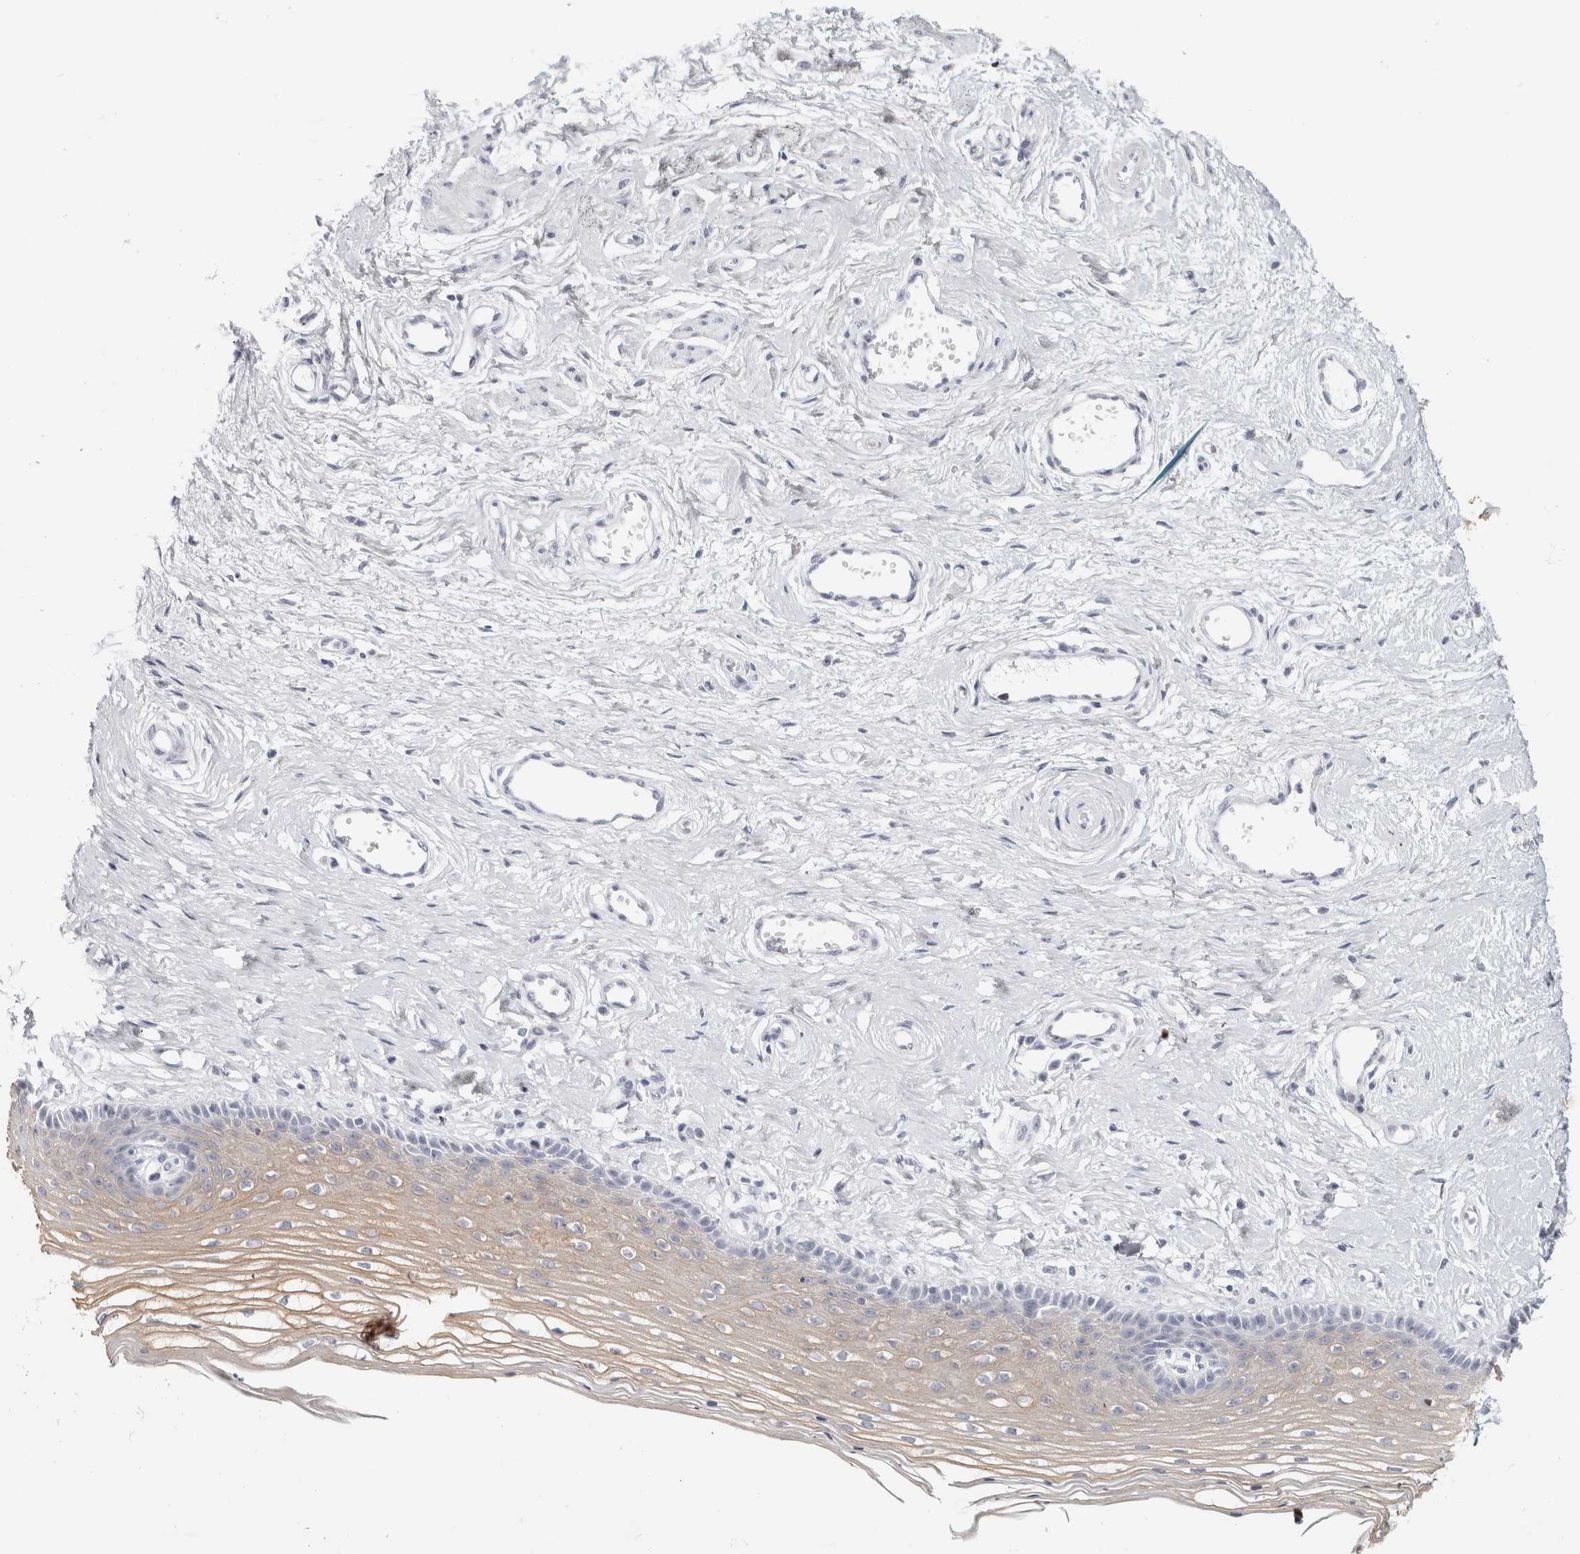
{"staining": {"intensity": "weak", "quantity": "<25%", "location": "cytoplasmic/membranous"}, "tissue": "vagina", "cell_type": "Squamous epithelial cells", "image_type": "normal", "snomed": [{"axis": "morphology", "description": "Normal tissue, NOS"}, {"axis": "topography", "description": "Vagina"}], "caption": "Squamous epithelial cells show no significant protein staining in normal vagina. (Brightfield microscopy of DAB (3,3'-diaminobenzidine) immunohistochemistry at high magnification).", "gene": "RPH3AL", "patient": {"sex": "female", "age": 46}}